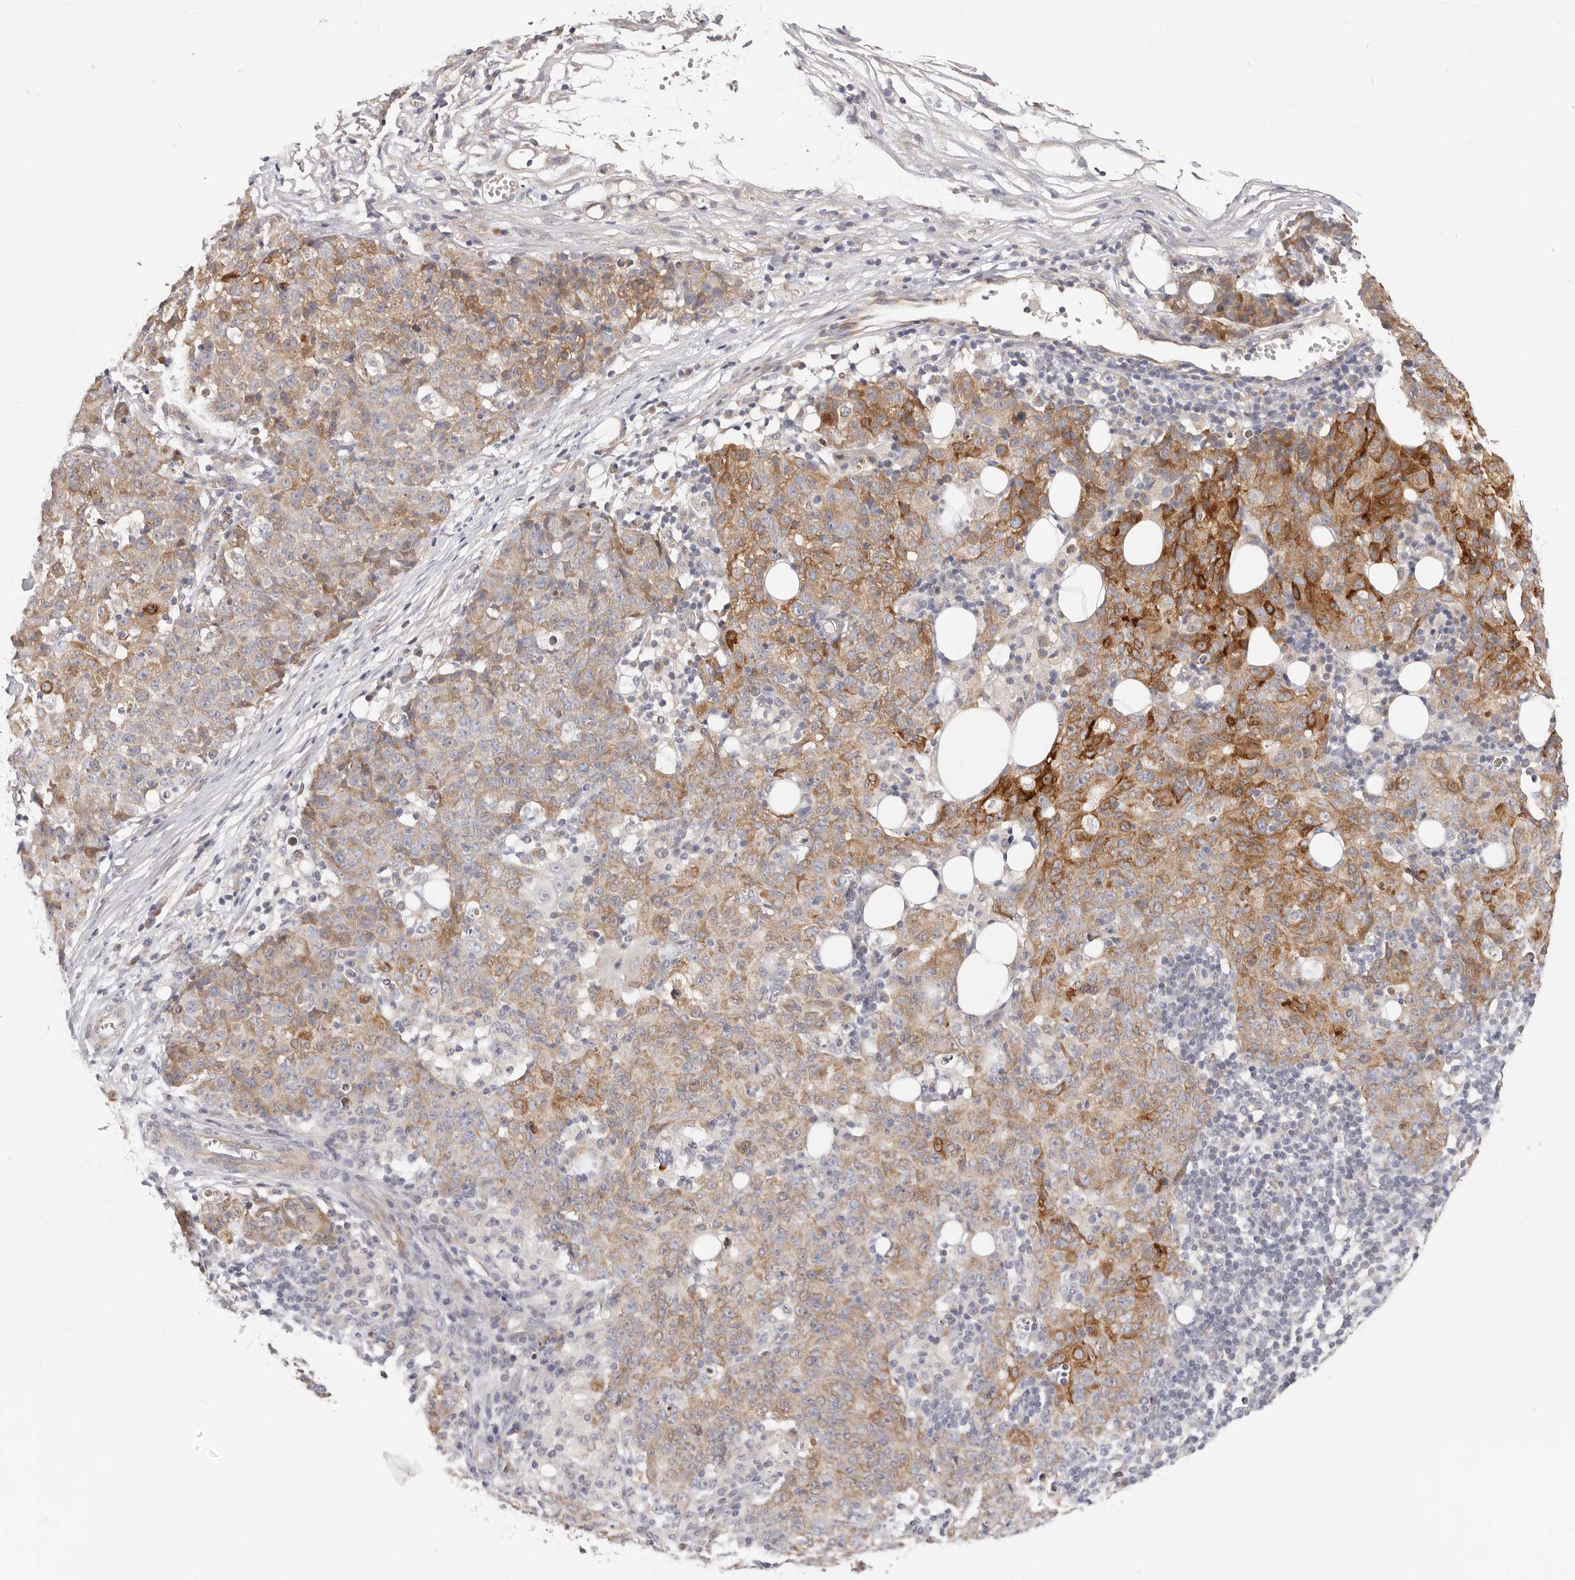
{"staining": {"intensity": "moderate", "quantity": ">75%", "location": "cytoplasmic/membranous"}, "tissue": "ovarian cancer", "cell_type": "Tumor cells", "image_type": "cancer", "snomed": [{"axis": "morphology", "description": "Carcinoma, endometroid"}, {"axis": "topography", "description": "Ovary"}], "caption": "Immunohistochemical staining of ovarian endometroid carcinoma reveals medium levels of moderate cytoplasmic/membranous protein positivity in approximately >75% of tumor cells. The staining was performed using DAB to visualize the protein expression in brown, while the nuclei were stained in blue with hematoxylin (Magnification: 20x).", "gene": "TFB2M", "patient": {"sex": "female", "age": 42}}